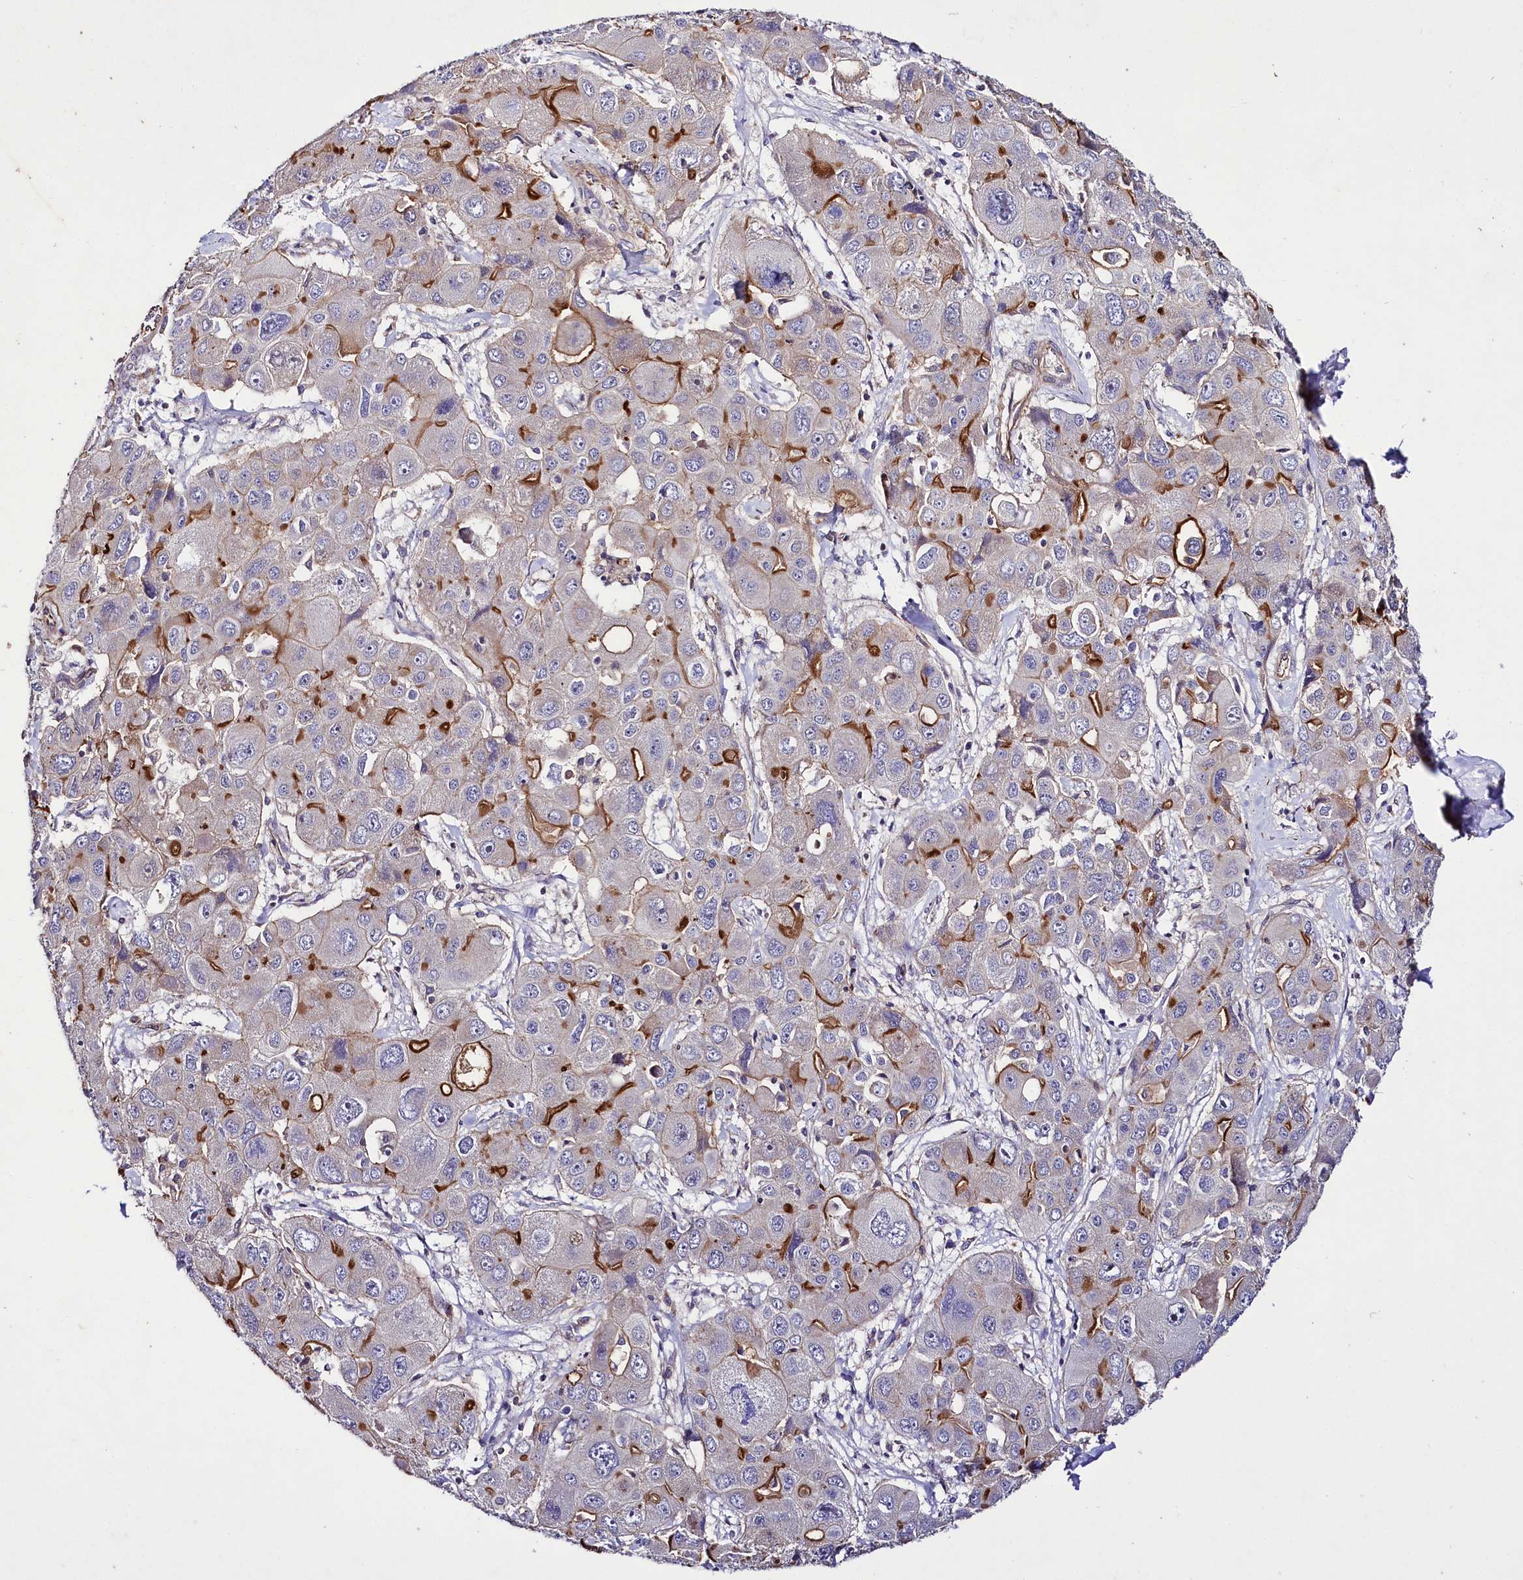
{"staining": {"intensity": "strong", "quantity": "25%-75%", "location": "cytoplasmic/membranous"}, "tissue": "liver cancer", "cell_type": "Tumor cells", "image_type": "cancer", "snomed": [{"axis": "morphology", "description": "Cholangiocarcinoma"}, {"axis": "topography", "description": "Liver"}], "caption": "A histopathology image of human liver cancer stained for a protein shows strong cytoplasmic/membranous brown staining in tumor cells.", "gene": "SLC7A1", "patient": {"sex": "male", "age": 67}}